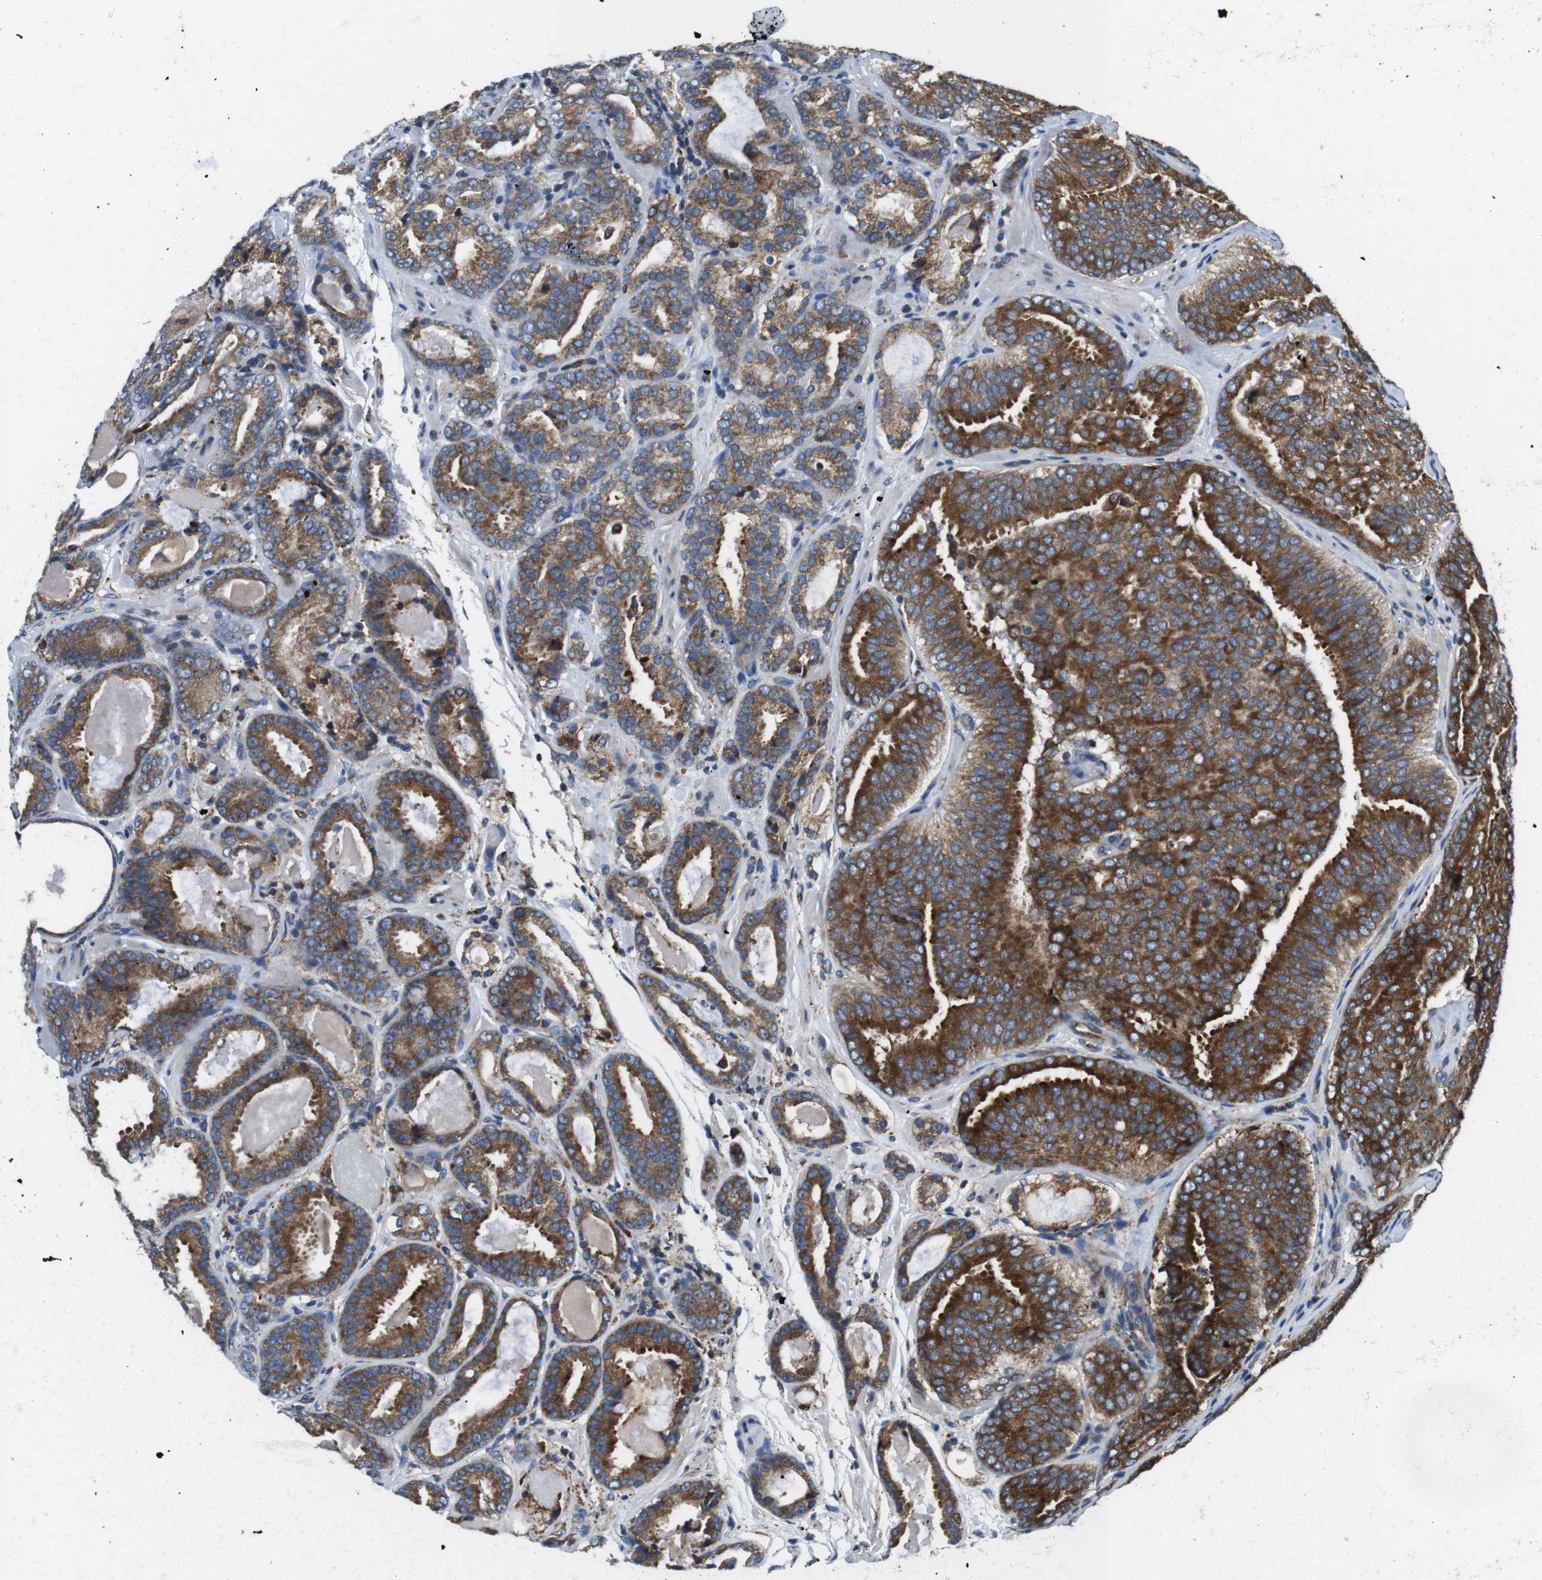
{"staining": {"intensity": "strong", "quantity": "25%-75%", "location": "cytoplasmic/membranous"}, "tissue": "prostate cancer", "cell_type": "Tumor cells", "image_type": "cancer", "snomed": [{"axis": "morphology", "description": "Adenocarcinoma, Low grade"}, {"axis": "topography", "description": "Prostate"}], "caption": "Human prostate cancer (adenocarcinoma (low-grade)) stained for a protein (brown) displays strong cytoplasmic/membranous positive positivity in about 25%-75% of tumor cells.", "gene": "UGGT1", "patient": {"sex": "male", "age": 69}}